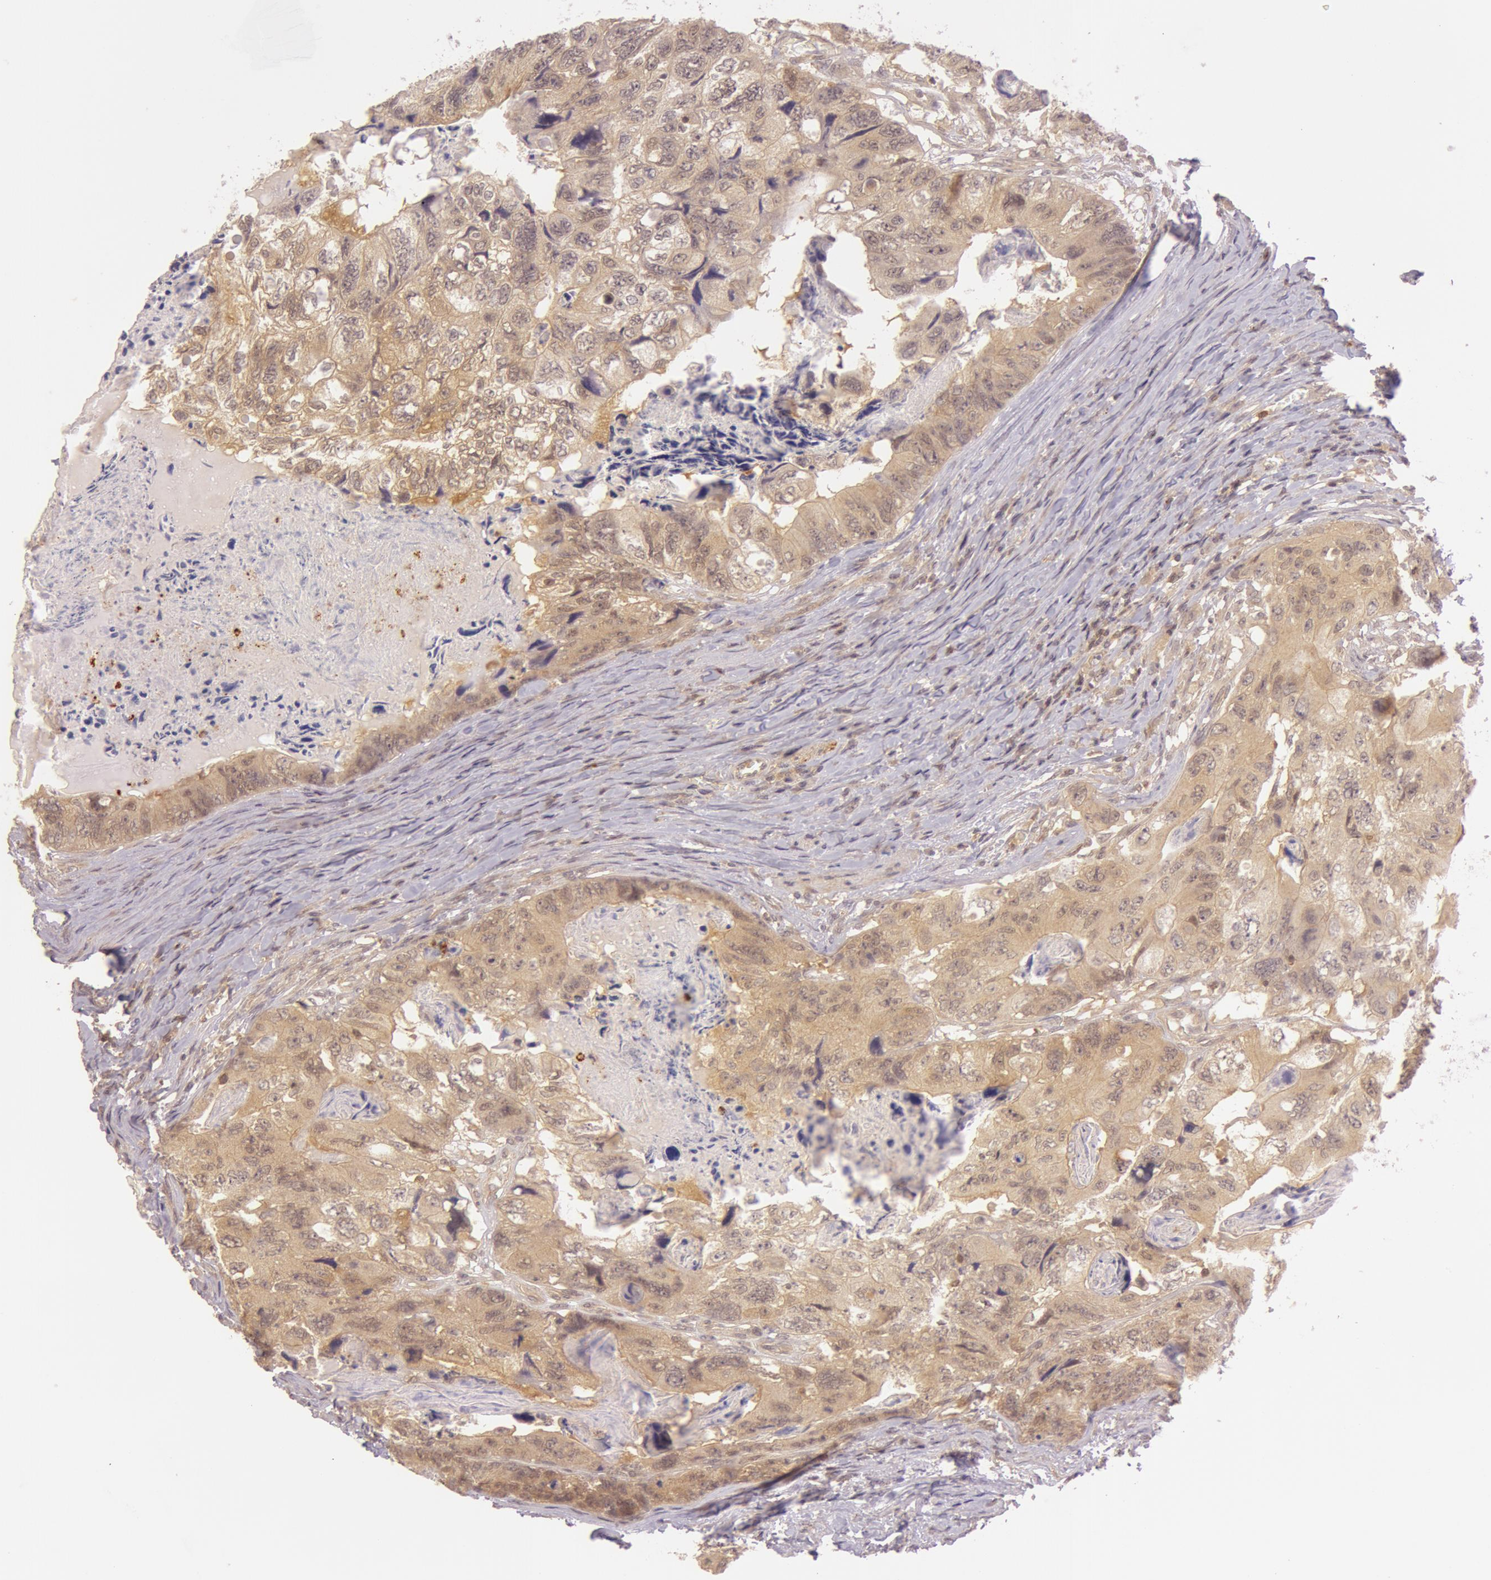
{"staining": {"intensity": "moderate", "quantity": ">75%", "location": "cytoplasmic/membranous"}, "tissue": "colorectal cancer", "cell_type": "Tumor cells", "image_type": "cancer", "snomed": [{"axis": "morphology", "description": "Adenocarcinoma, NOS"}, {"axis": "topography", "description": "Rectum"}], "caption": "DAB (3,3'-diaminobenzidine) immunohistochemical staining of adenocarcinoma (colorectal) demonstrates moderate cytoplasmic/membranous protein expression in approximately >75% of tumor cells.", "gene": "ATG2B", "patient": {"sex": "female", "age": 82}}